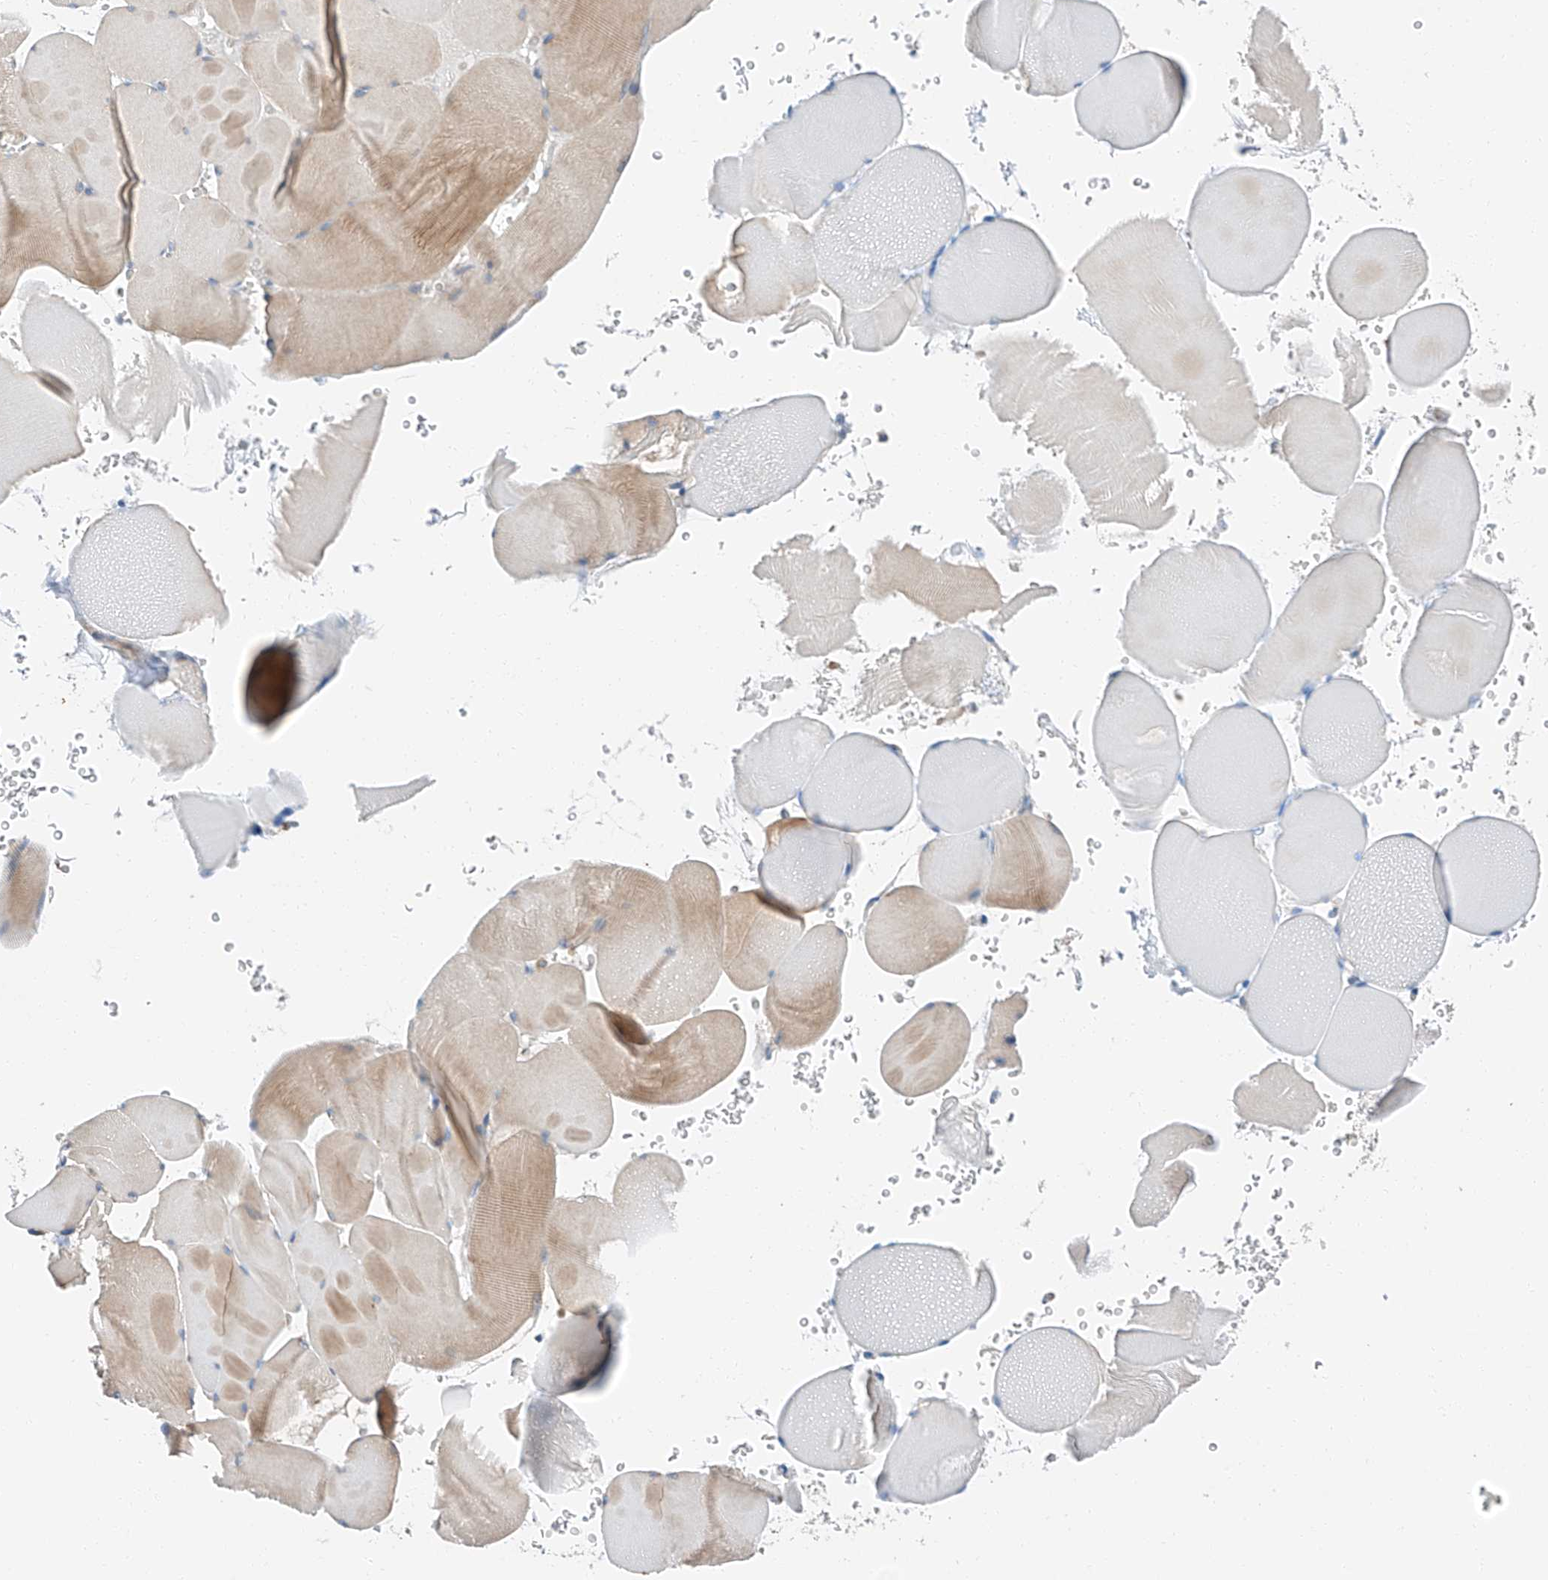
{"staining": {"intensity": "moderate", "quantity": "<25%", "location": "cytoplasmic/membranous"}, "tissue": "skeletal muscle", "cell_type": "Myocytes", "image_type": "normal", "snomed": [{"axis": "morphology", "description": "Normal tissue, NOS"}, {"axis": "topography", "description": "Skeletal muscle"}], "caption": "Protein staining of benign skeletal muscle shows moderate cytoplasmic/membranous positivity in about <25% of myocytes.", "gene": "ZC3H15", "patient": {"sex": "male", "age": 62}}